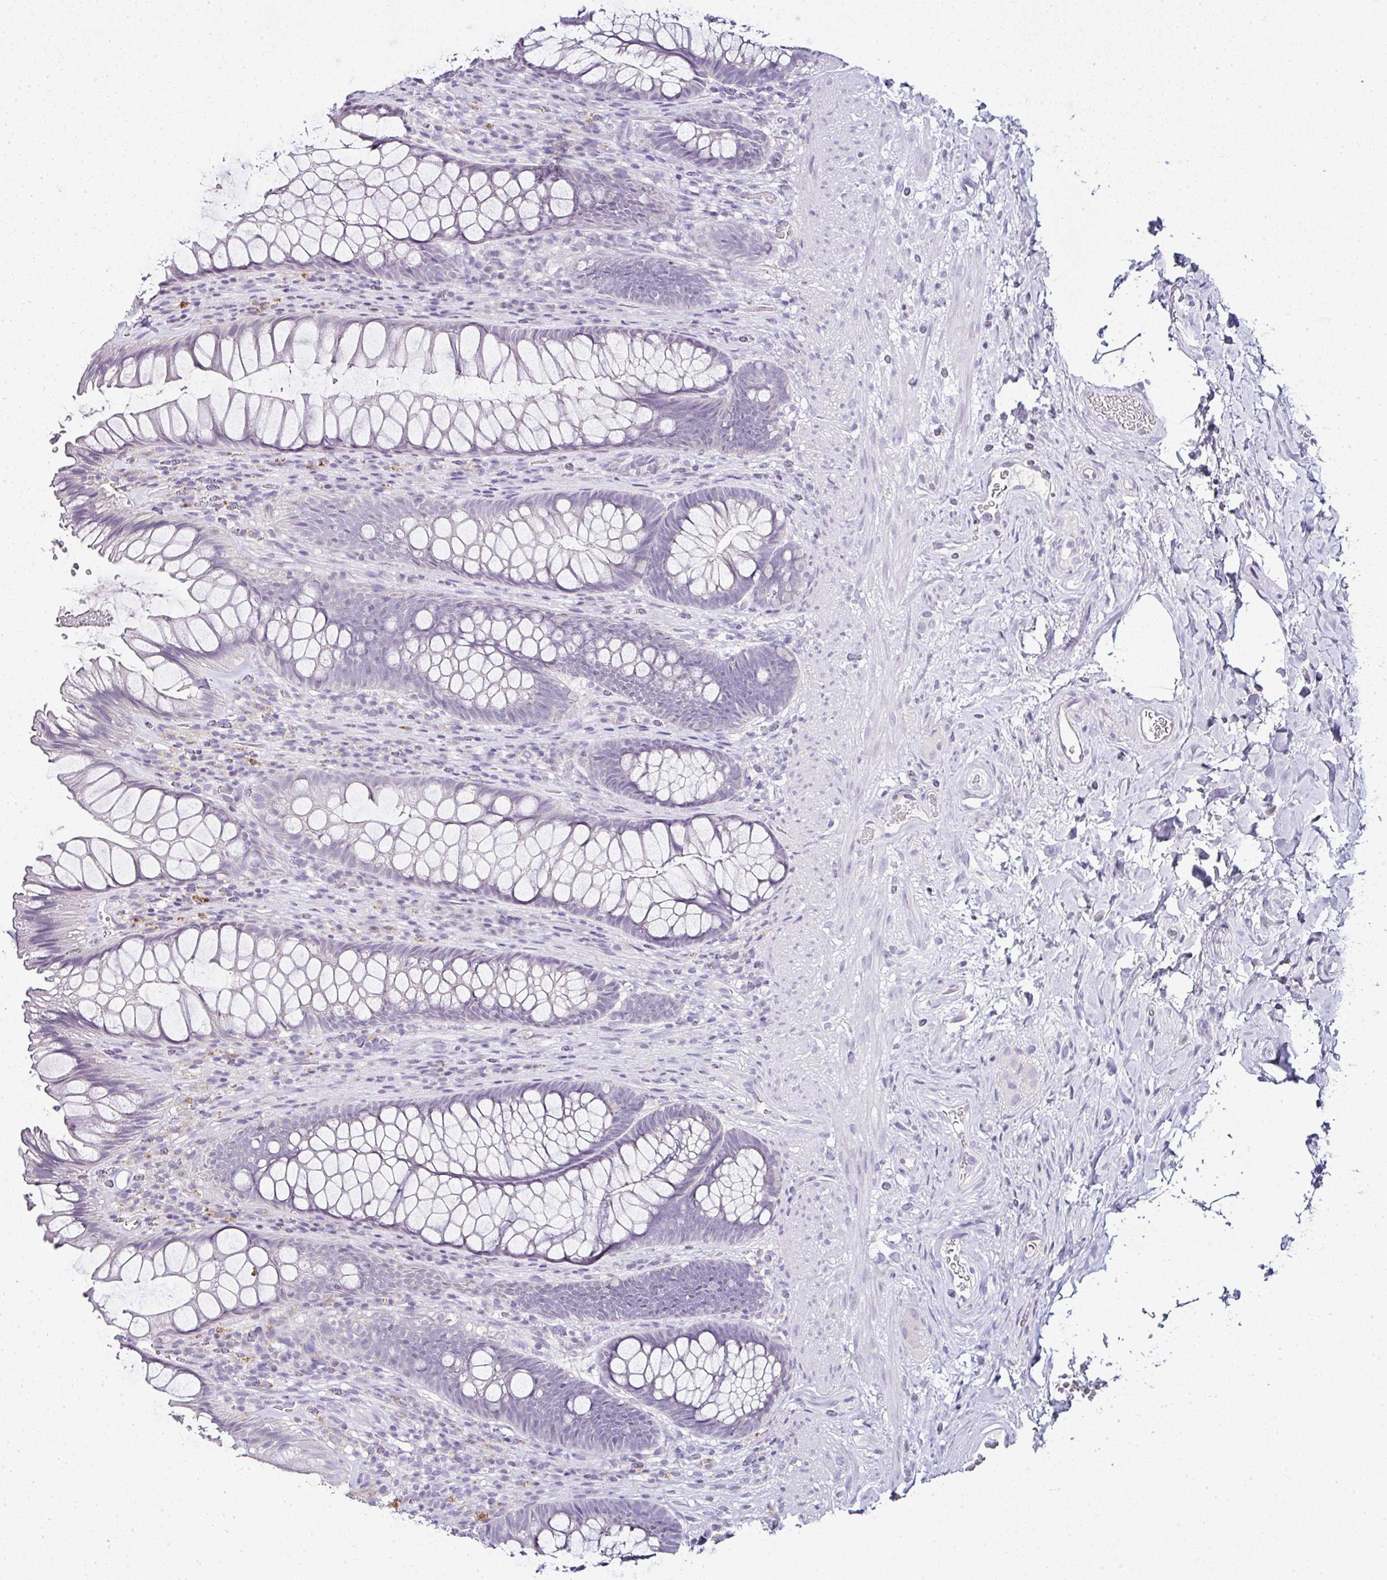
{"staining": {"intensity": "negative", "quantity": "none", "location": "none"}, "tissue": "rectum", "cell_type": "Glandular cells", "image_type": "normal", "snomed": [{"axis": "morphology", "description": "Normal tissue, NOS"}, {"axis": "topography", "description": "Rectum"}], "caption": "The micrograph exhibits no significant staining in glandular cells of rectum. Nuclei are stained in blue.", "gene": "SERPINB3", "patient": {"sex": "male", "age": 53}}